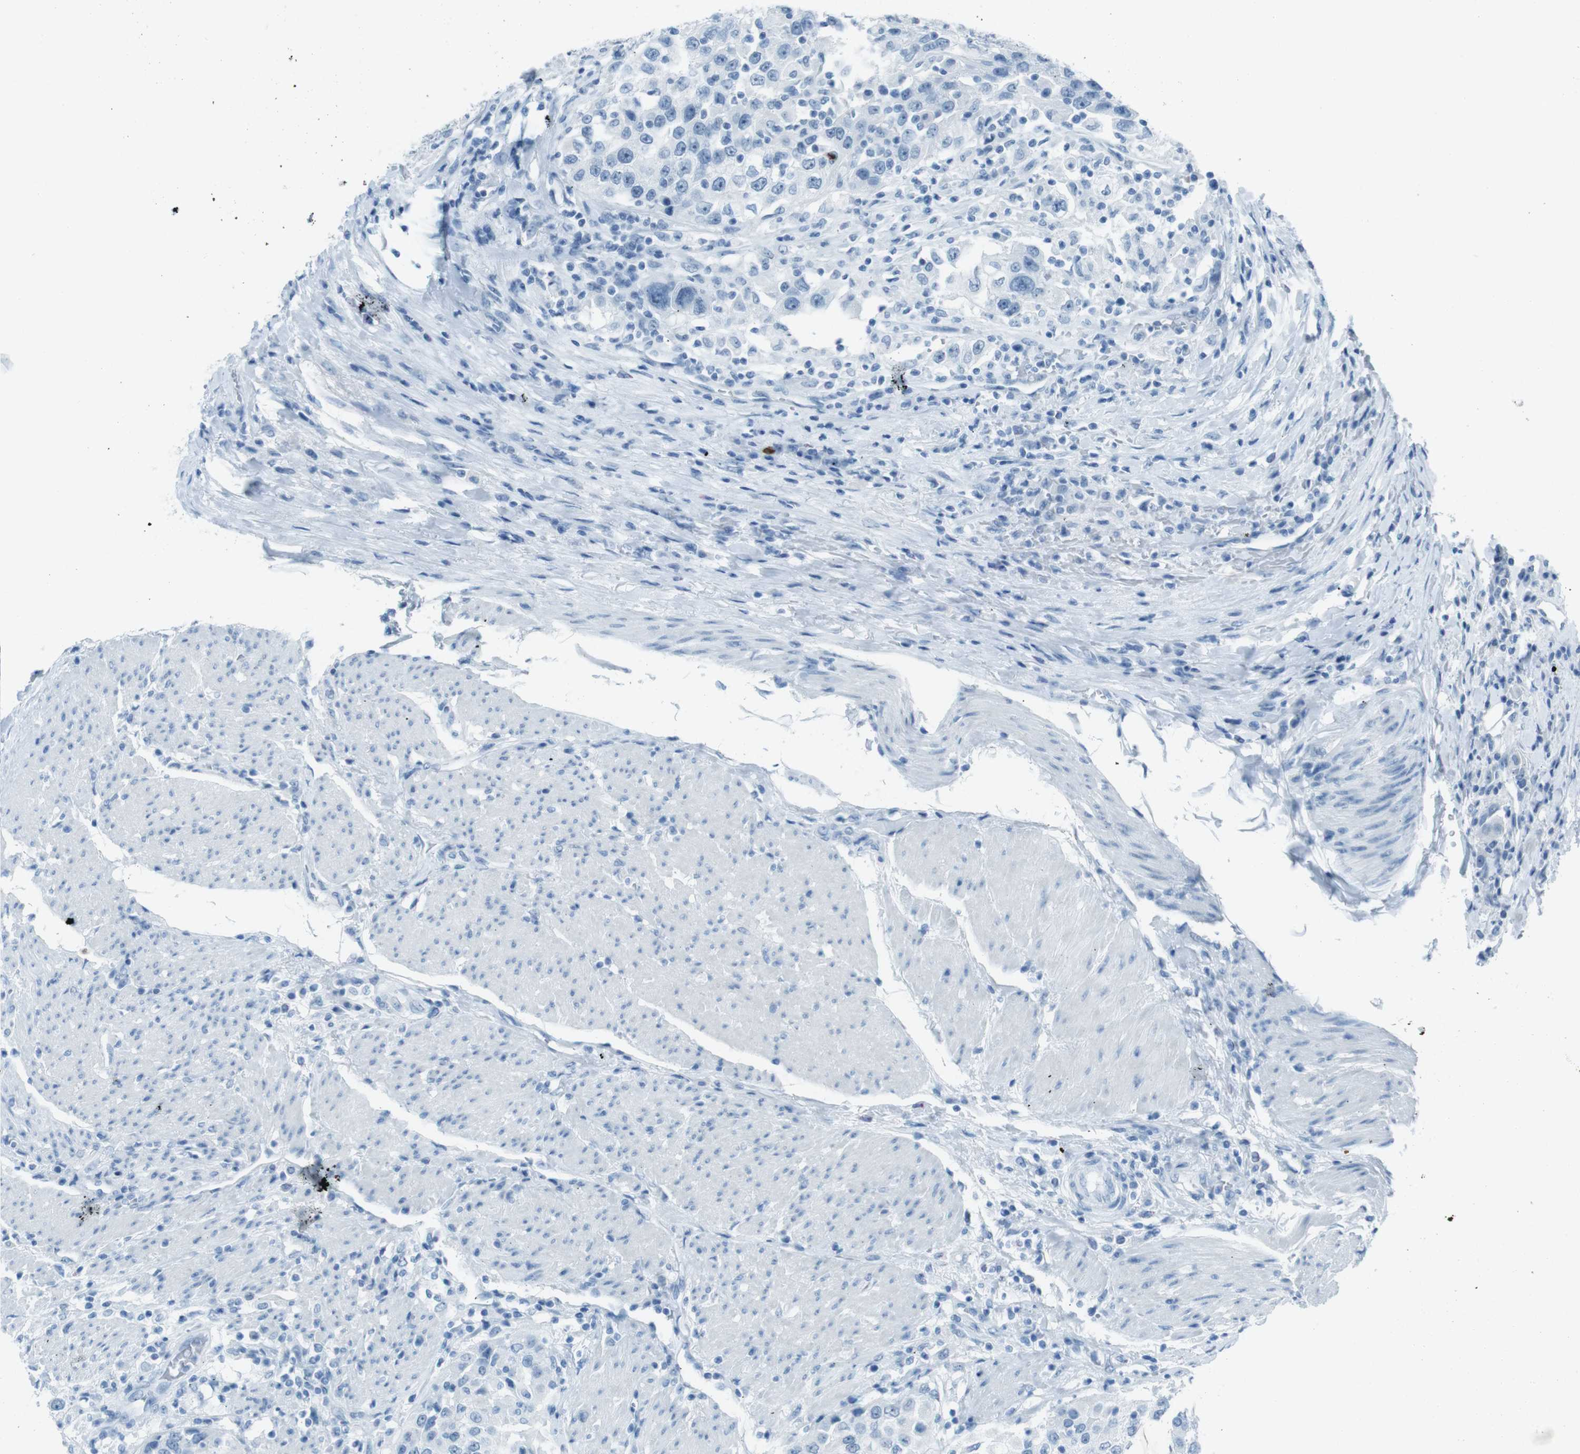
{"staining": {"intensity": "negative", "quantity": "none", "location": "none"}, "tissue": "urothelial cancer", "cell_type": "Tumor cells", "image_type": "cancer", "snomed": [{"axis": "morphology", "description": "Urothelial carcinoma, High grade"}, {"axis": "topography", "description": "Urinary bladder"}], "caption": "Tumor cells show no significant protein expression in high-grade urothelial carcinoma.", "gene": "TMEM207", "patient": {"sex": "female", "age": 80}}